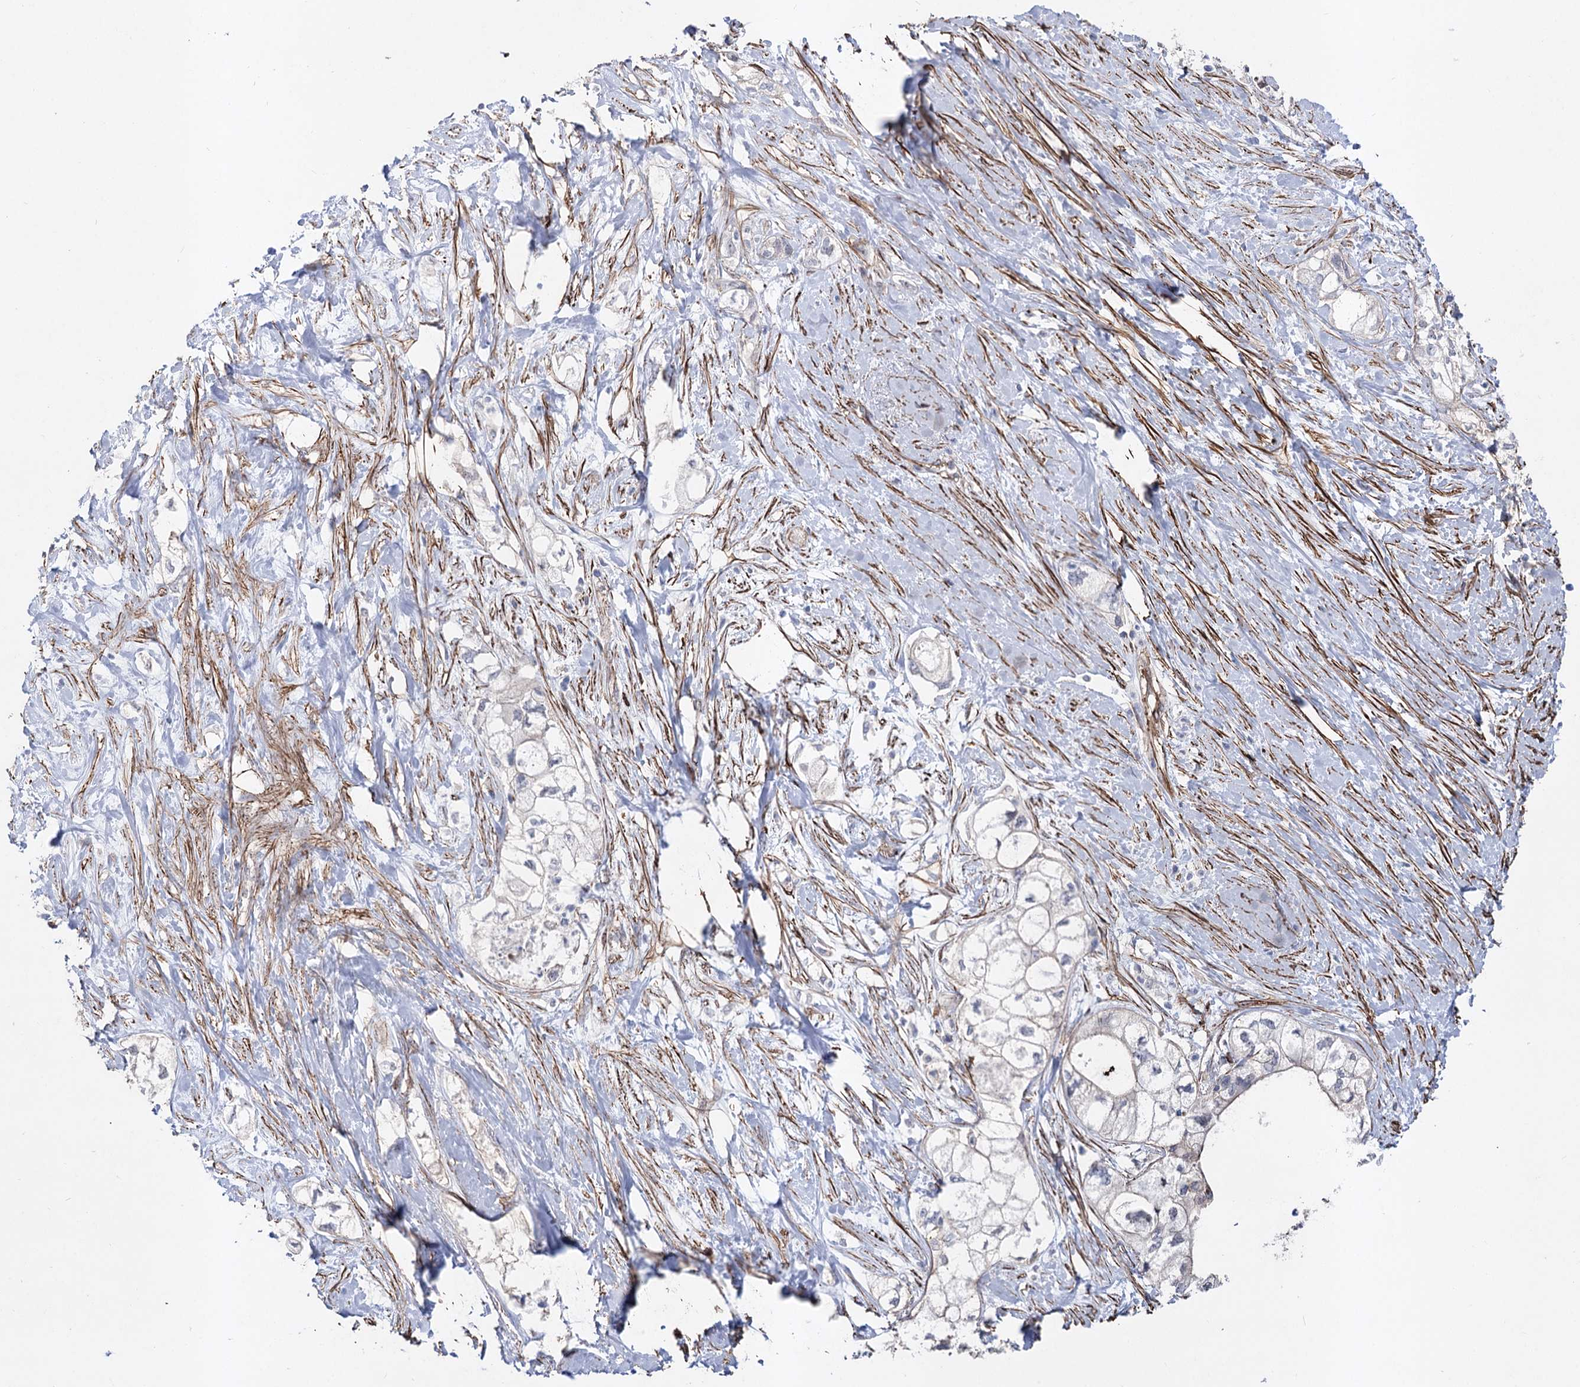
{"staining": {"intensity": "moderate", "quantity": "<25%", "location": "cytoplasmic/membranous"}, "tissue": "pancreatic cancer", "cell_type": "Tumor cells", "image_type": "cancer", "snomed": [{"axis": "morphology", "description": "Adenocarcinoma, NOS"}, {"axis": "topography", "description": "Pancreas"}], "caption": "A brown stain highlights moderate cytoplasmic/membranous expression of a protein in human pancreatic cancer tumor cells.", "gene": "ARHGAP20", "patient": {"sex": "male", "age": 70}}